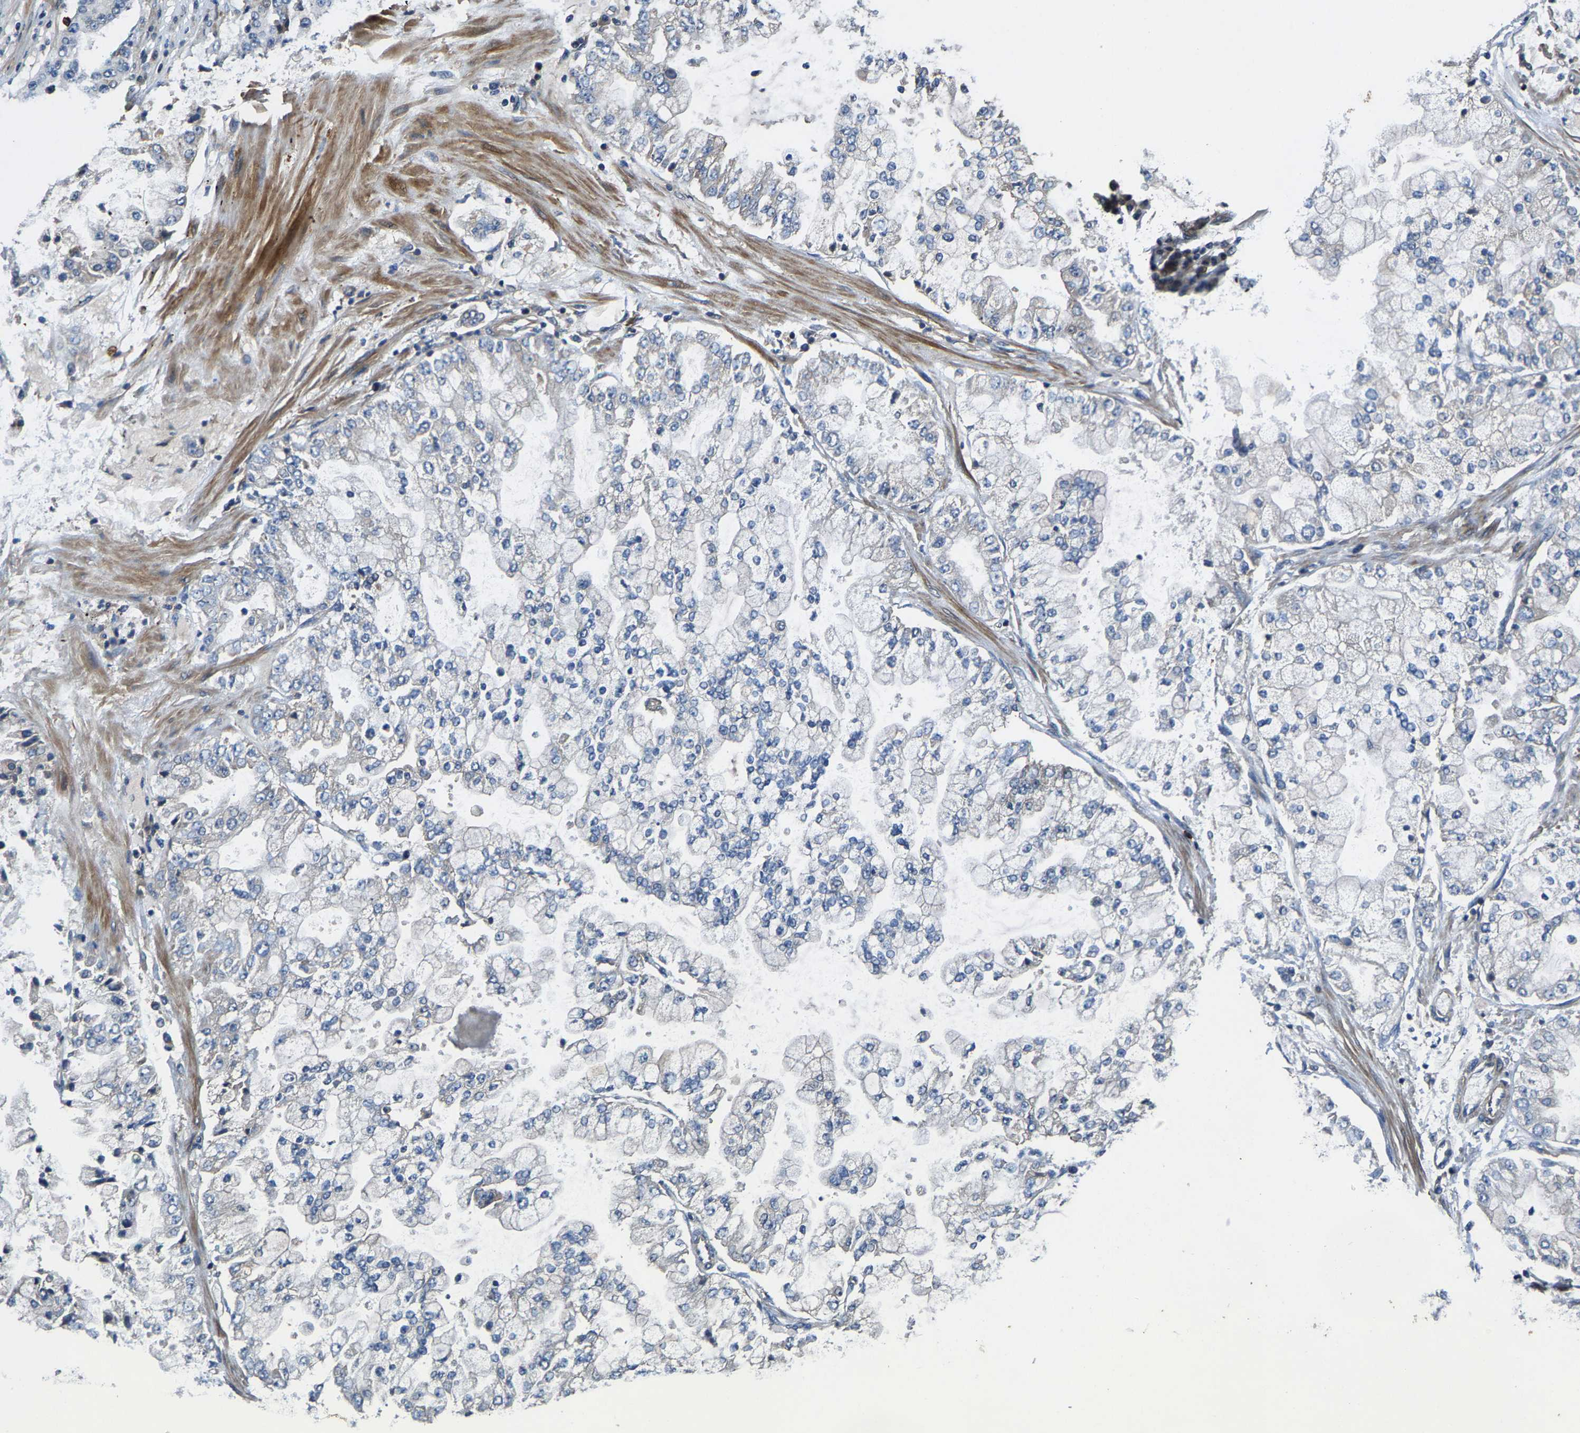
{"staining": {"intensity": "negative", "quantity": "none", "location": "none"}, "tissue": "stomach cancer", "cell_type": "Tumor cells", "image_type": "cancer", "snomed": [{"axis": "morphology", "description": "Adenocarcinoma, NOS"}, {"axis": "topography", "description": "Stomach"}], "caption": "Stomach cancer stained for a protein using IHC displays no expression tumor cells.", "gene": "AGBL3", "patient": {"sex": "male", "age": 76}}